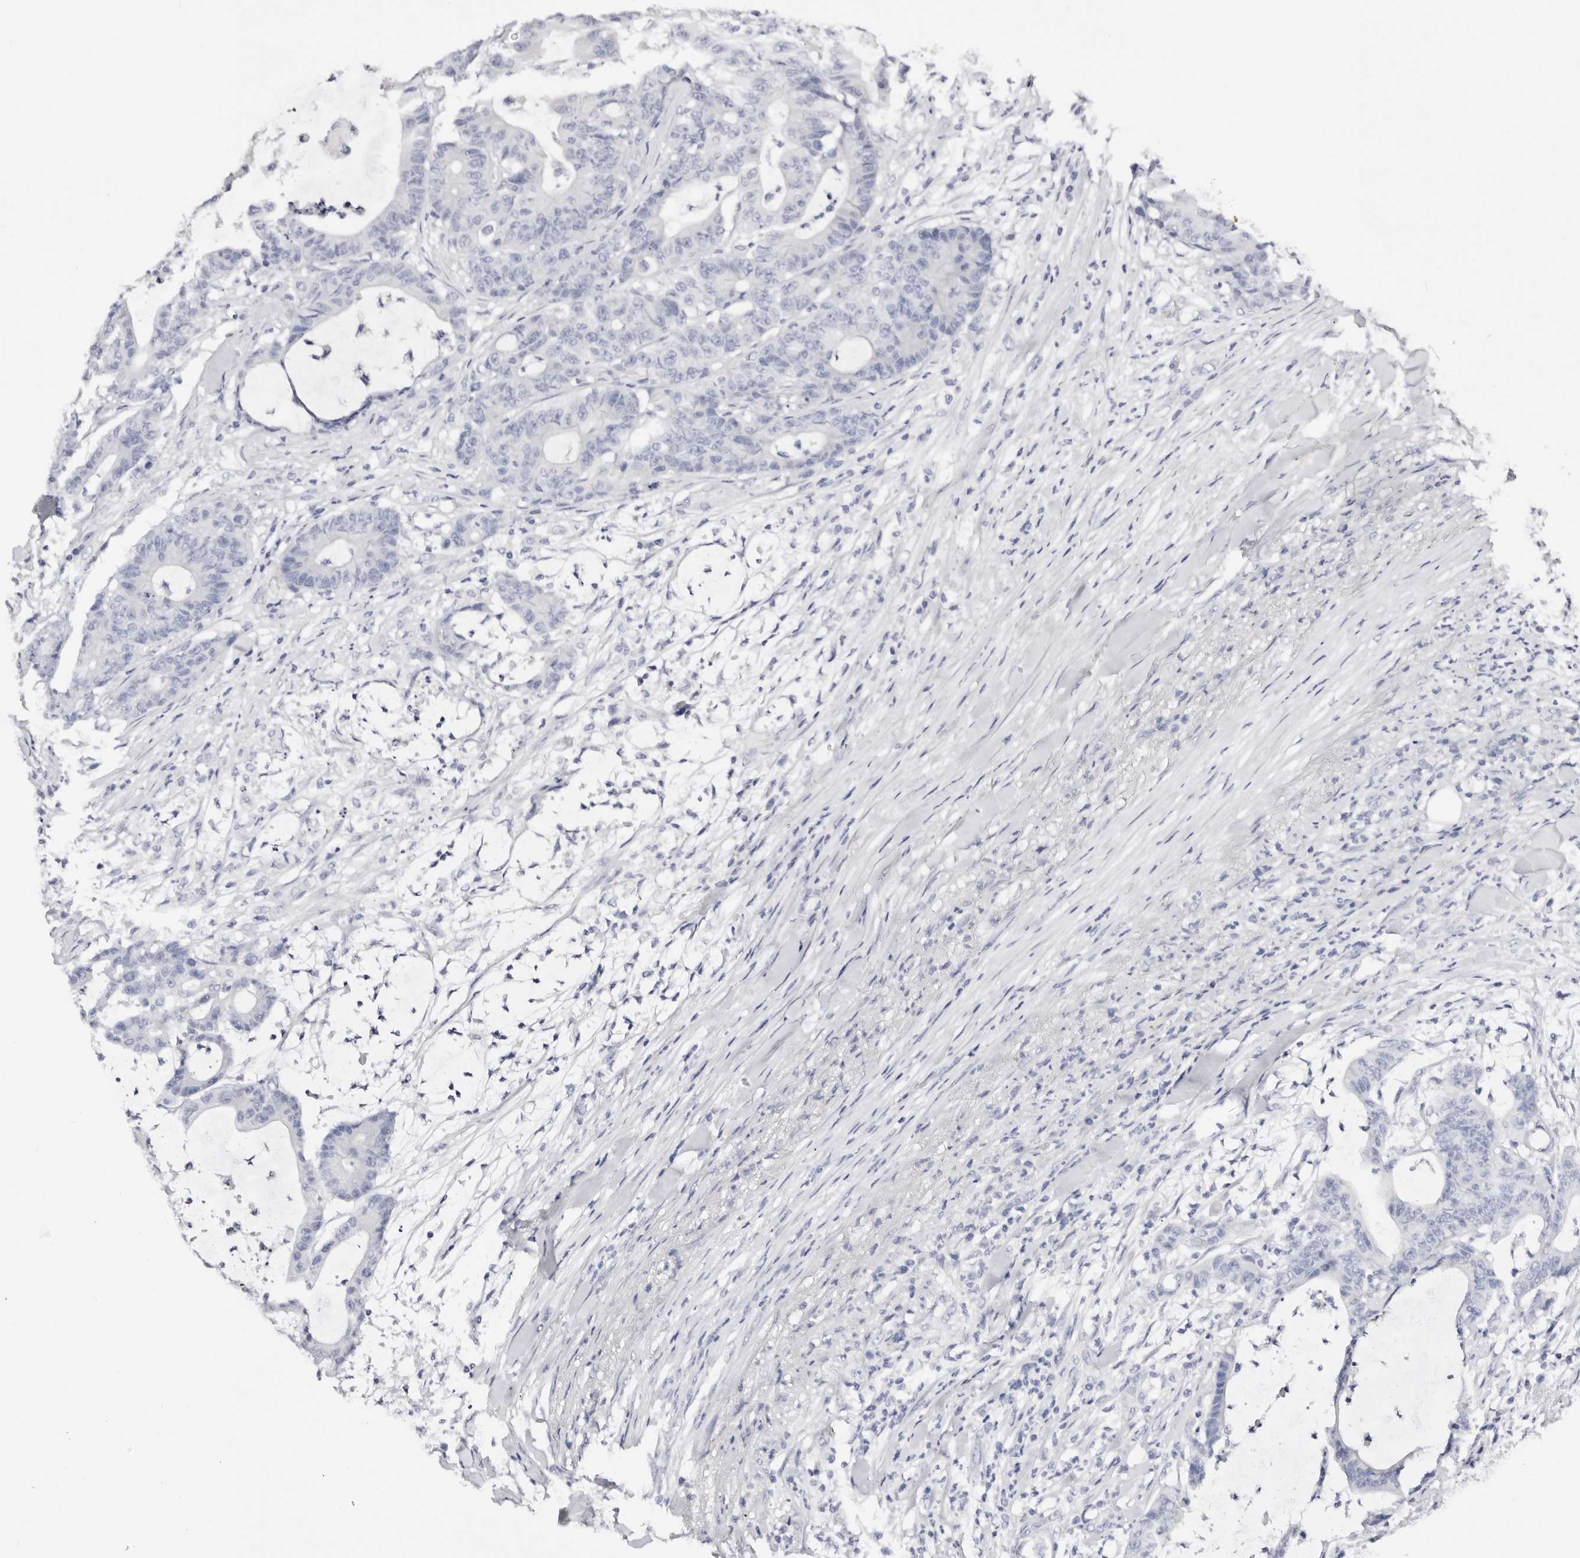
{"staining": {"intensity": "negative", "quantity": "none", "location": "none"}, "tissue": "colorectal cancer", "cell_type": "Tumor cells", "image_type": "cancer", "snomed": [{"axis": "morphology", "description": "Adenocarcinoma, NOS"}, {"axis": "topography", "description": "Colon"}], "caption": "Protein analysis of colorectal cancer demonstrates no significant staining in tumor cells.", "gene": "ROM1", "patient": {"sex": "female", "age": 84}}